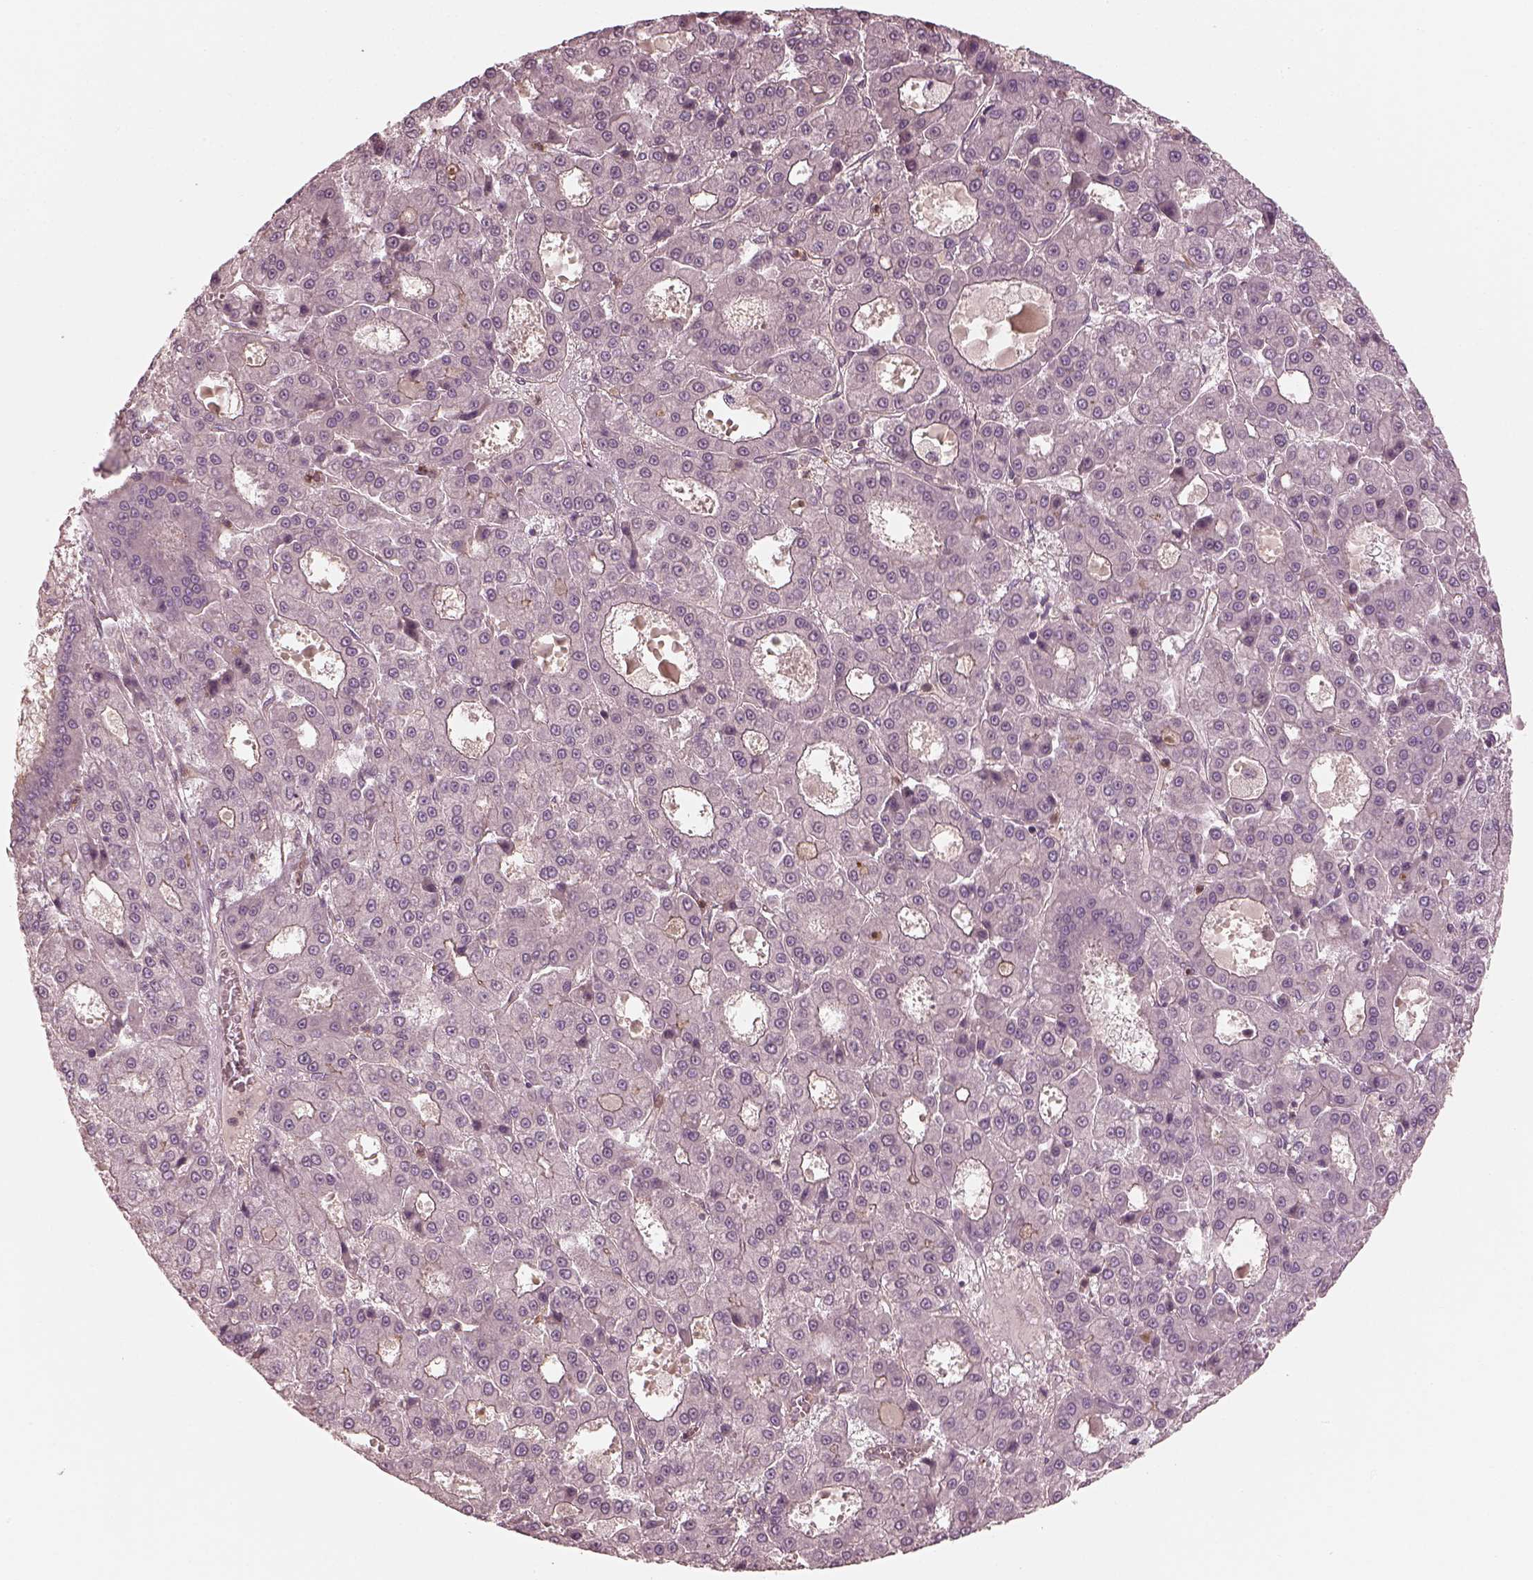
{"staining": {"intensity": "negative", "quantity": "none", "location": "none"}, "tissue": "liver cancer", "cell_type": "Tumor cells", "image_type": "cancer", "snomed": [{"axis": "morphology", "description": "Carcinoma, Hepatocellular, NOS"}, {"axis": "topography", "description": "Liver"}], "caption": "High power microscopy photomicrograph of an immunohistochemistry photomicrograph of hepatocellular carcinoma (liver), revealing no significant expression in tumor cells.", "gene": "FAM107B", "patient": {"sex": "male", "age": 70}}